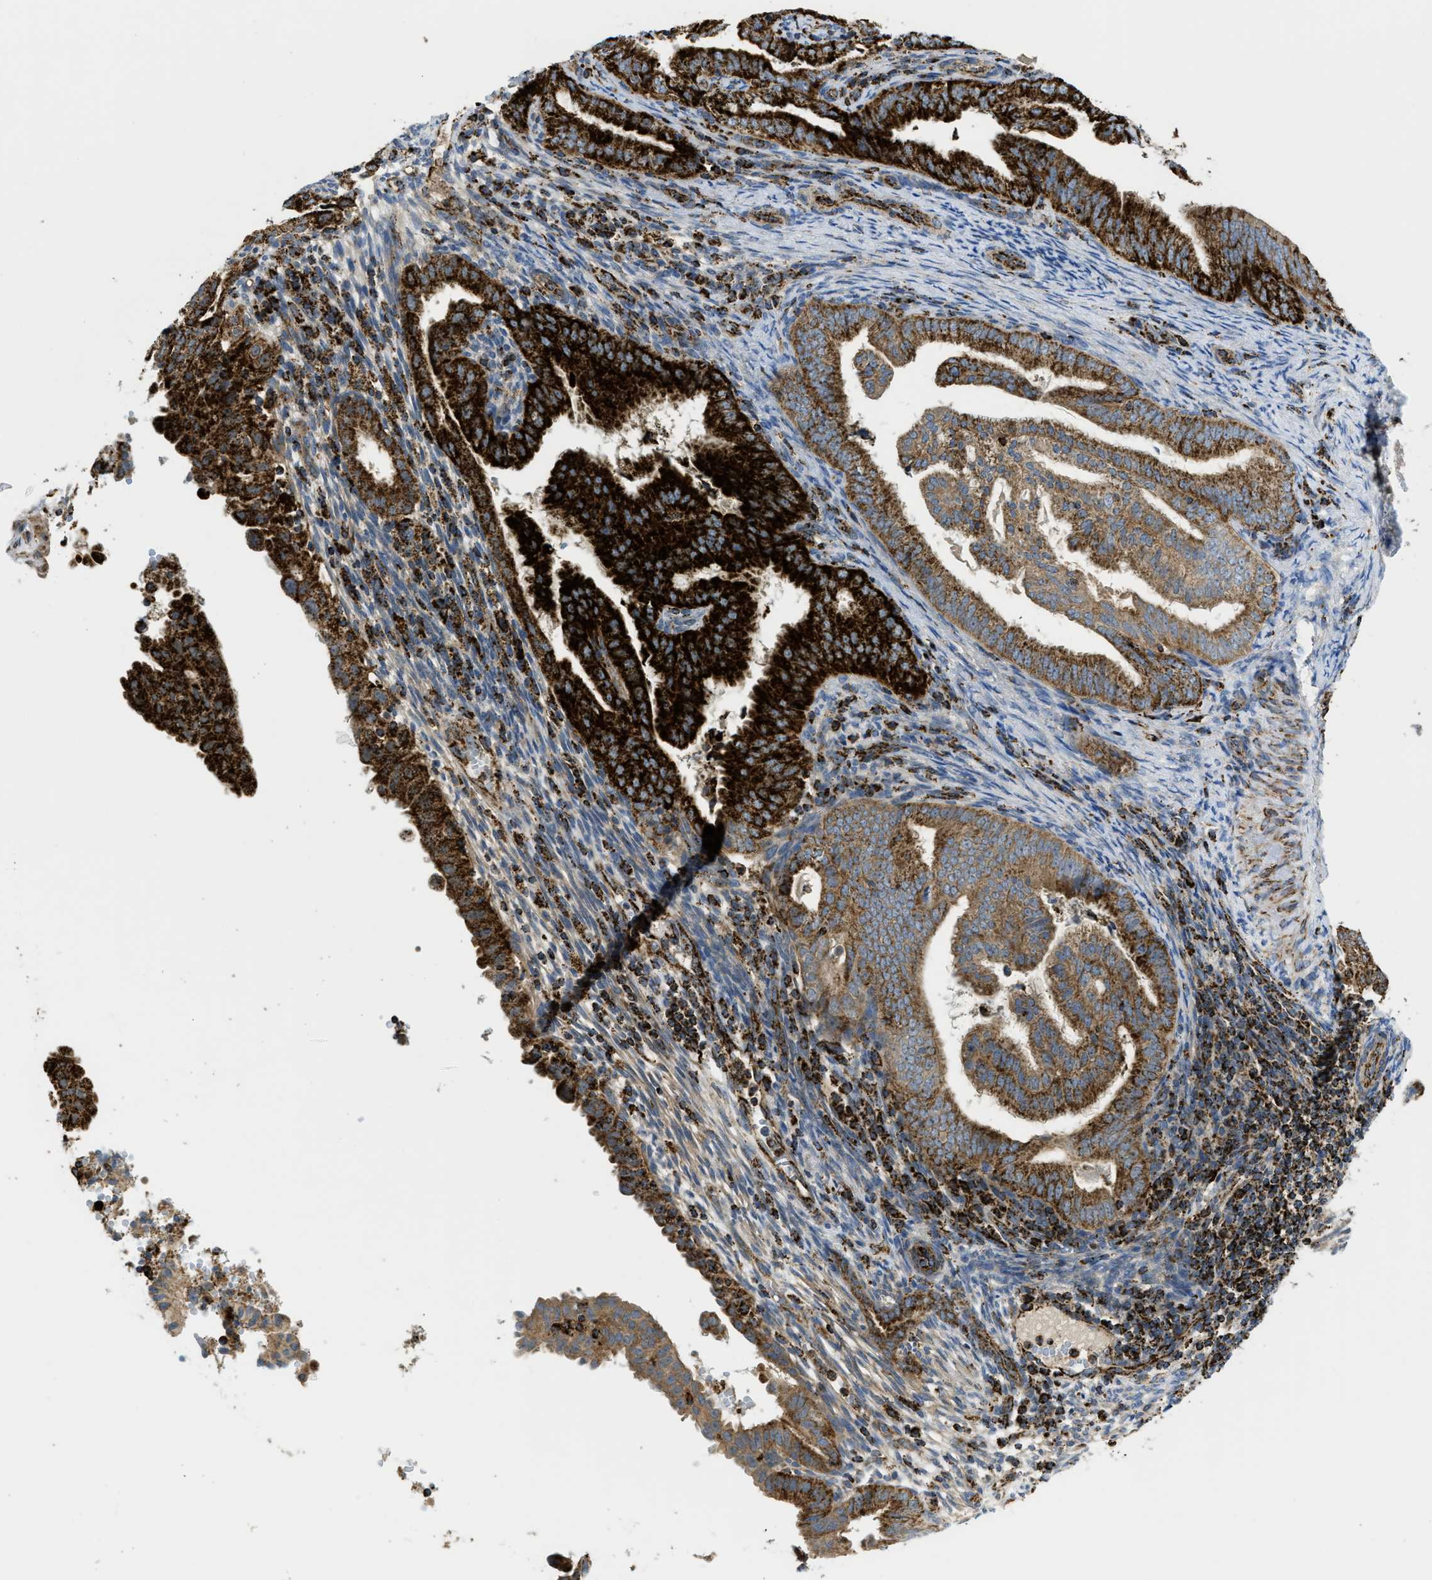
{"staining": {"intensity": "strong", "quantity": ">75%", "location": "cytoplasmic/membranous"}, "tissue": "endometrial cancer", "cell_type": "Tumor cells", "image_type": "cancer", "snomed": [{"axis": "morphology", "description": "Adenocarcinoma, NOS"}, {"axis": "topography", "description": "Endometrium"}], "caption": "High-magnification brightfield microscopy of endometrial cancer stained with DAB (brown) and counterstained with hematoxylin (blue). tumor cells exhibit strong cytoplasmic/membranous staining is seen in about>75% of cells.", "gene": "SQOR", "patient": {"sex": "female", "age": 58}}